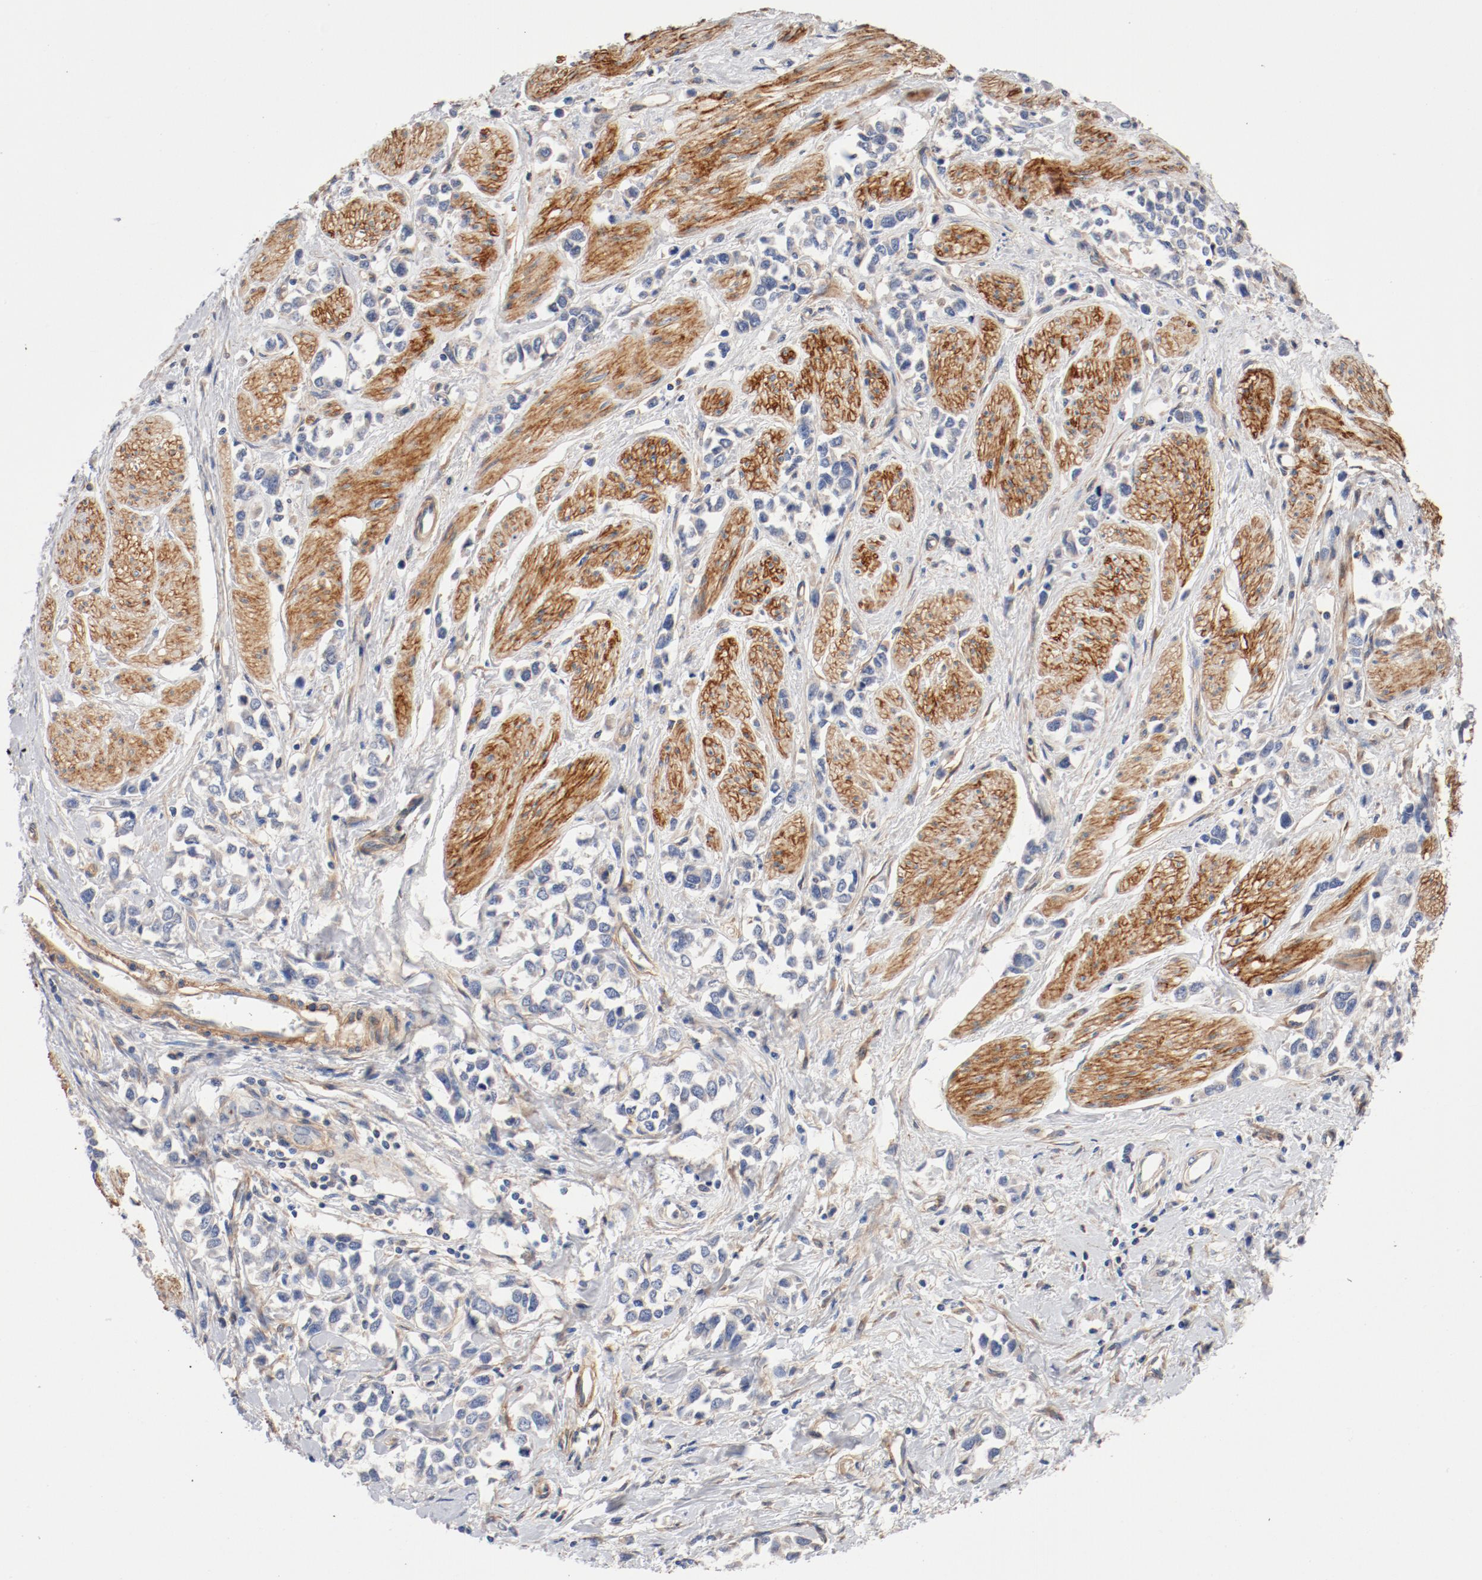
{"staining": {"intensity": "negative", "quantity": "none", "location": "none"}, "tissue": "stomach cancer", "cell_type": "Tumor cells", "image_type": "cancer", "snomed": [{"axis": "morphology", "description": "Adenocarcinoma, NOS"}, {"axis": "topography", "description": "Stomach, upper"}], "caption": "This is a photomicrograph of IHC staining of stomach cancer, which shows no positivity in tumor cells.", "gene": "ILK", "patient": {"sex": "male", "age": 76}}